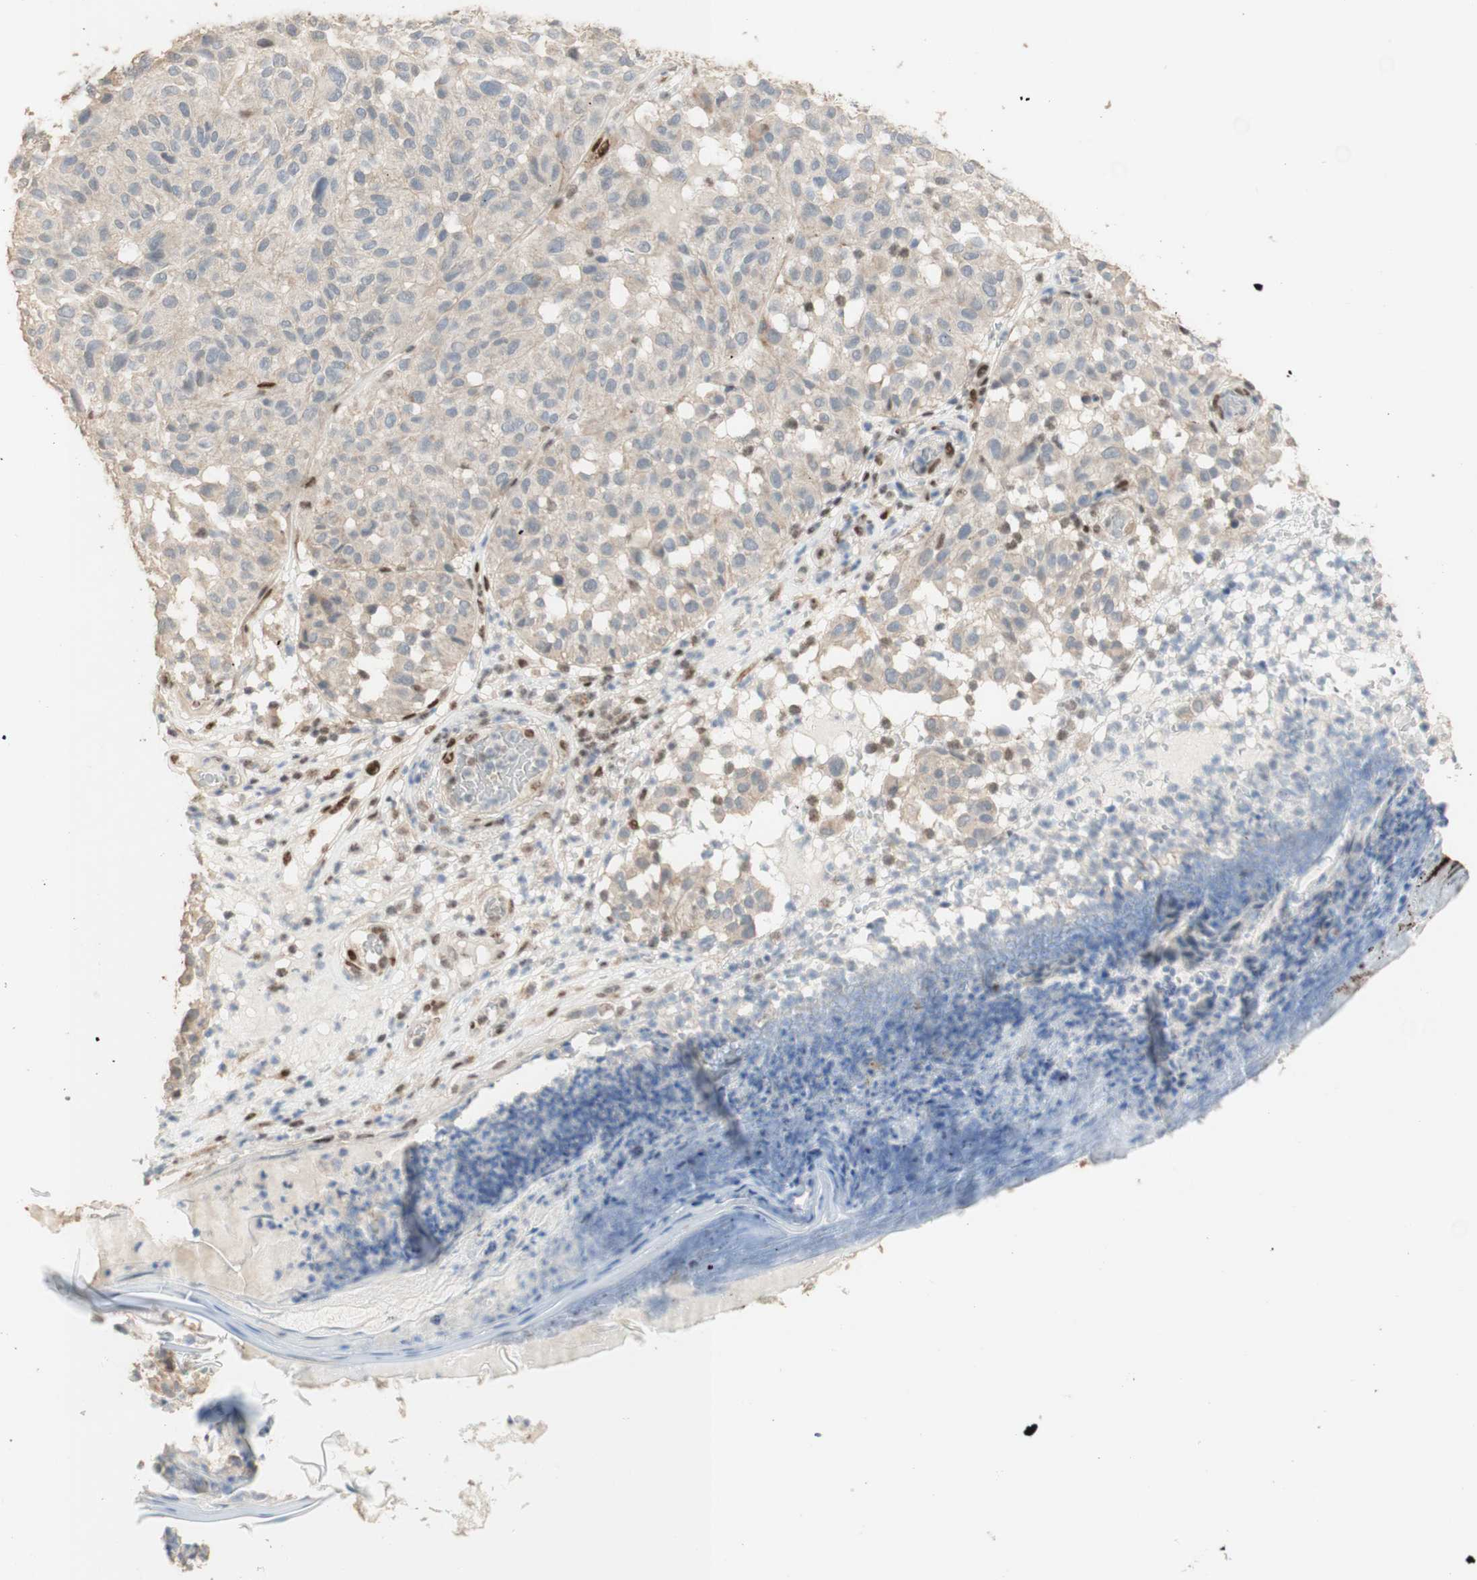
{"staining": {"intensity": "moderate", "quantity": "<25%", "location": "cytoplasmic/membranous"}, "tissue": "melanoma", "cell_type": "Tumor cells", "image_type": "cancer", "snomed": [{"axis": "morphology", "description": "Malignant melanoma, NOS"}, {"axis": "topography", "description": "Skin"}], "caption": "Human melanoma stained for a protein (brown) shows moderate cytoplasmic/membranous positive positivity in approximately <25% of tumor cells.", "gene": "FOXP1", "patient": {"sex": "female", "age": 46}}